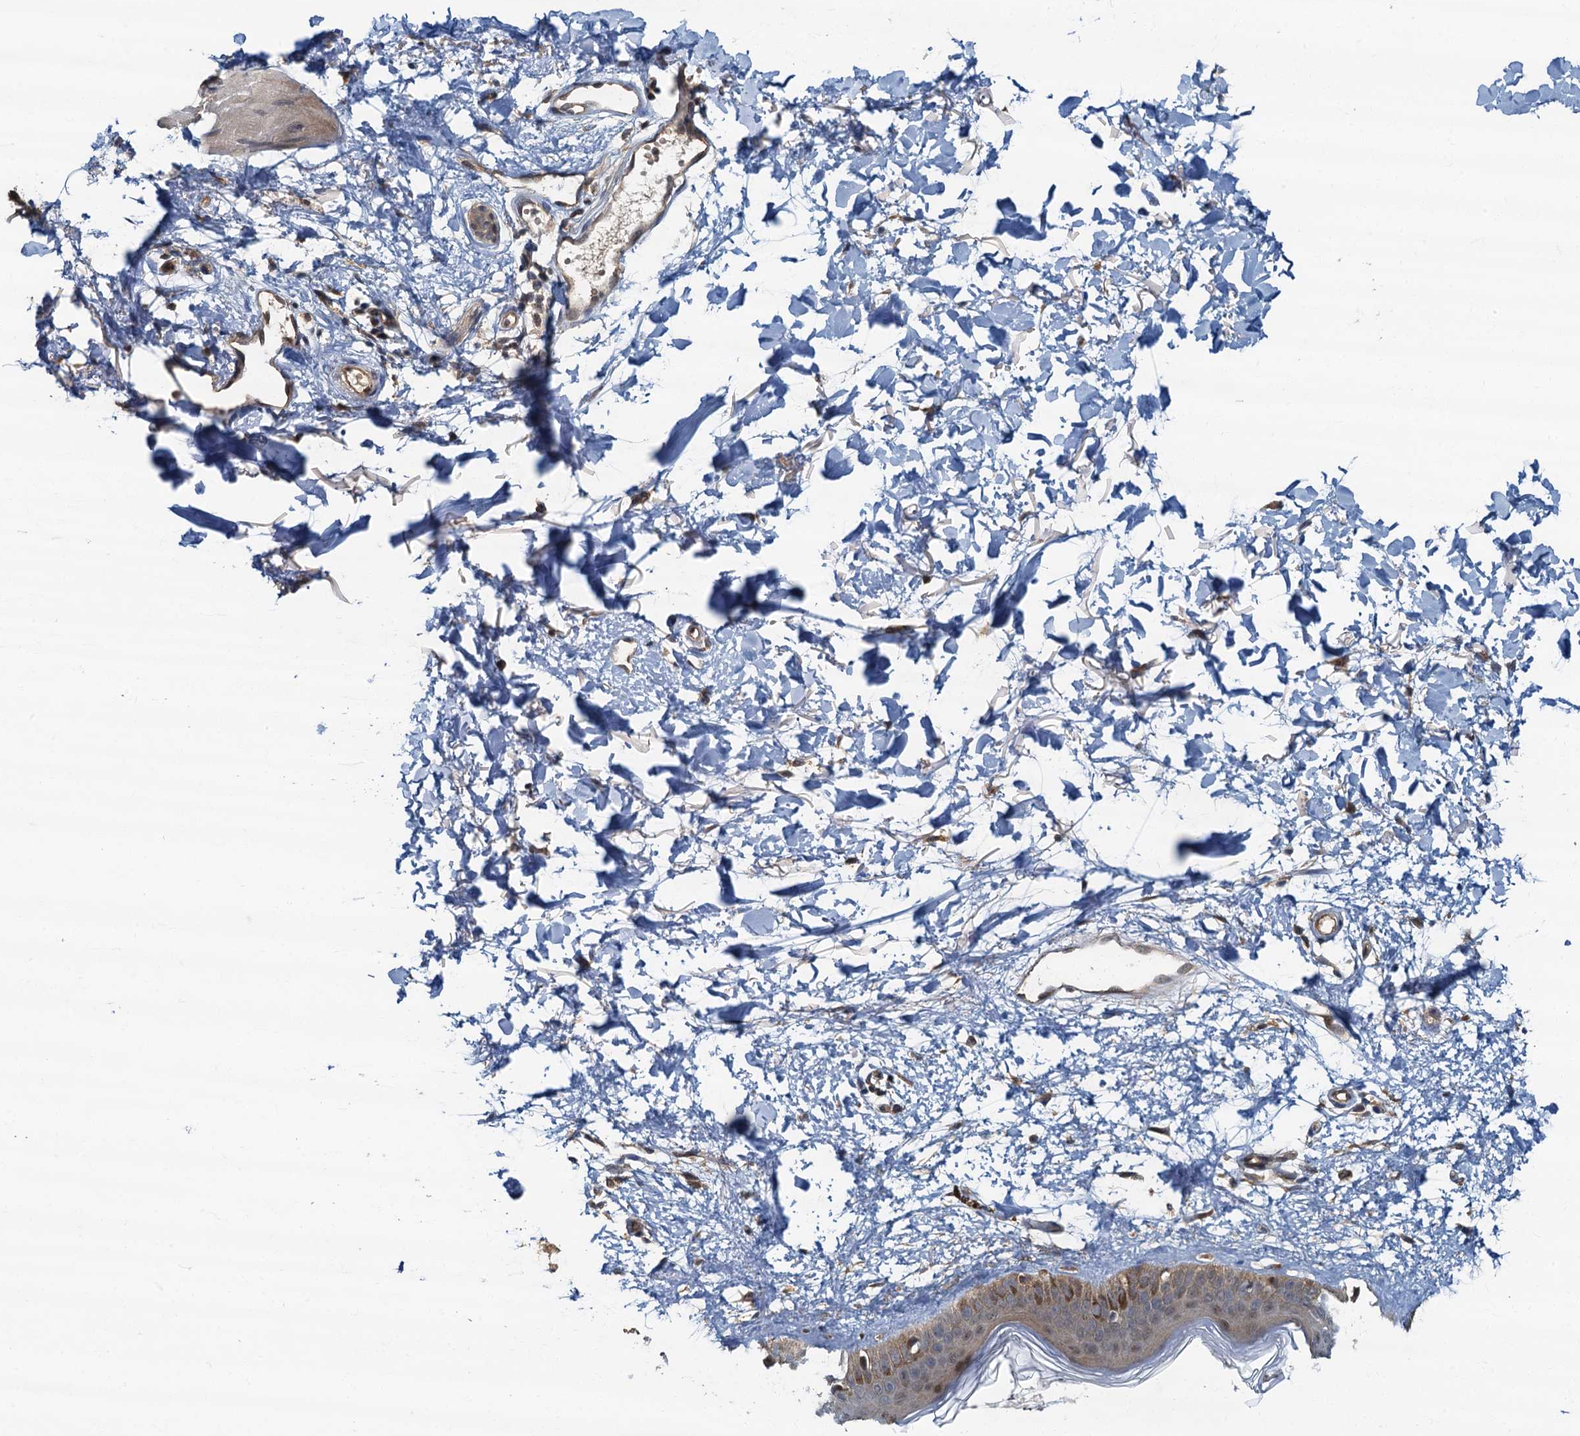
{"staining": {"intensity": "moderate", "quantity": ">75%", "location": "cytoplasmic/membranous"}, "tissue": "skin", "cell_type": "Fibroblasts", "image_type": "normal", "snomed": [{"axis": "morphology", "description": "Normal tissue, NOS"}, {"axis": "topography", "description": "Skin"}], "caption": "This micrograph shows IHC staining of benign human skin, with medium moderate cytoplasmic/membranous staining in about >75% of fibroblasts.", "gene": "TBCK", "patient": {"sex": "female", "age": 58}}